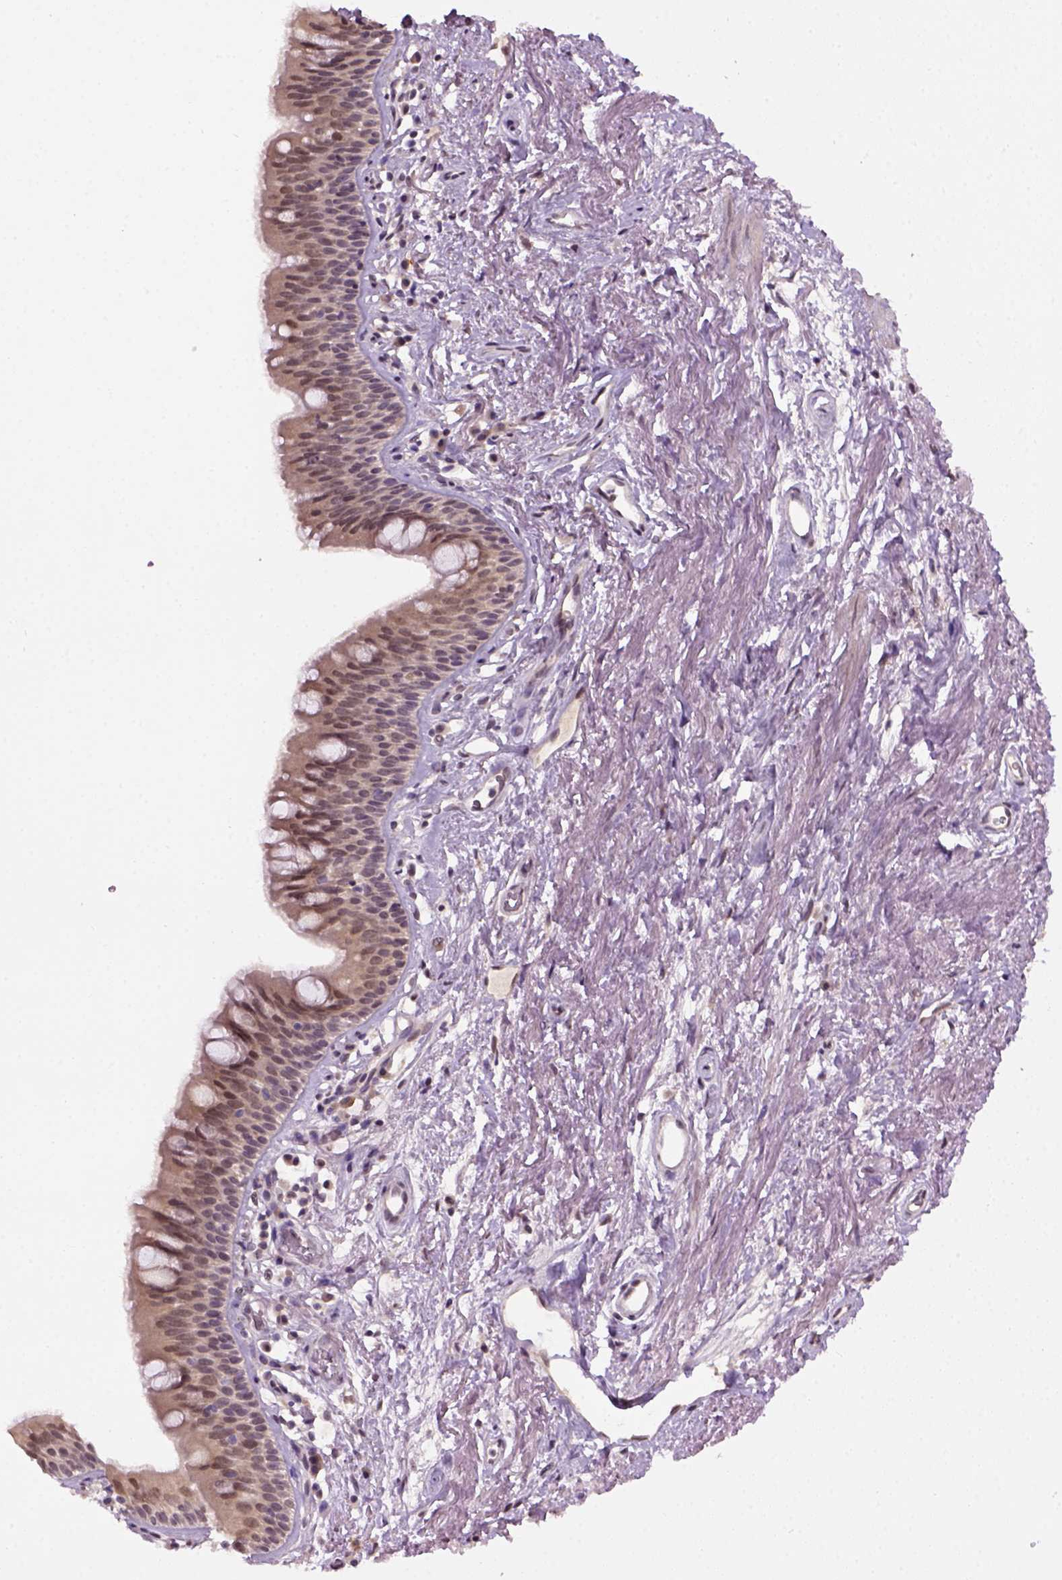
{"staining": {"intensity": "moderate", "quantity": "<25%", "location": "nuclear"}, "tissue": "bronchus", "cell_type": "Respiratory epithelial cells", "image_type": "normal", "snomed": [{"axis": "morphology", "description": "Normal tissue, NOS"}, {"axis": "topography", "description": "Cartilage tissue"}, {"axis": "topography", "description": "Bronchus"}], "caption": "High-power microscopy captured an immunohistochemistry (IHC) histopathology image of unremarkable bronchus, revealing moderate nuclear expression in approximately <25% of respiratory epithelial cells.", "gene": "RAB43", "patient": {"sex": "male", "age": 58}}